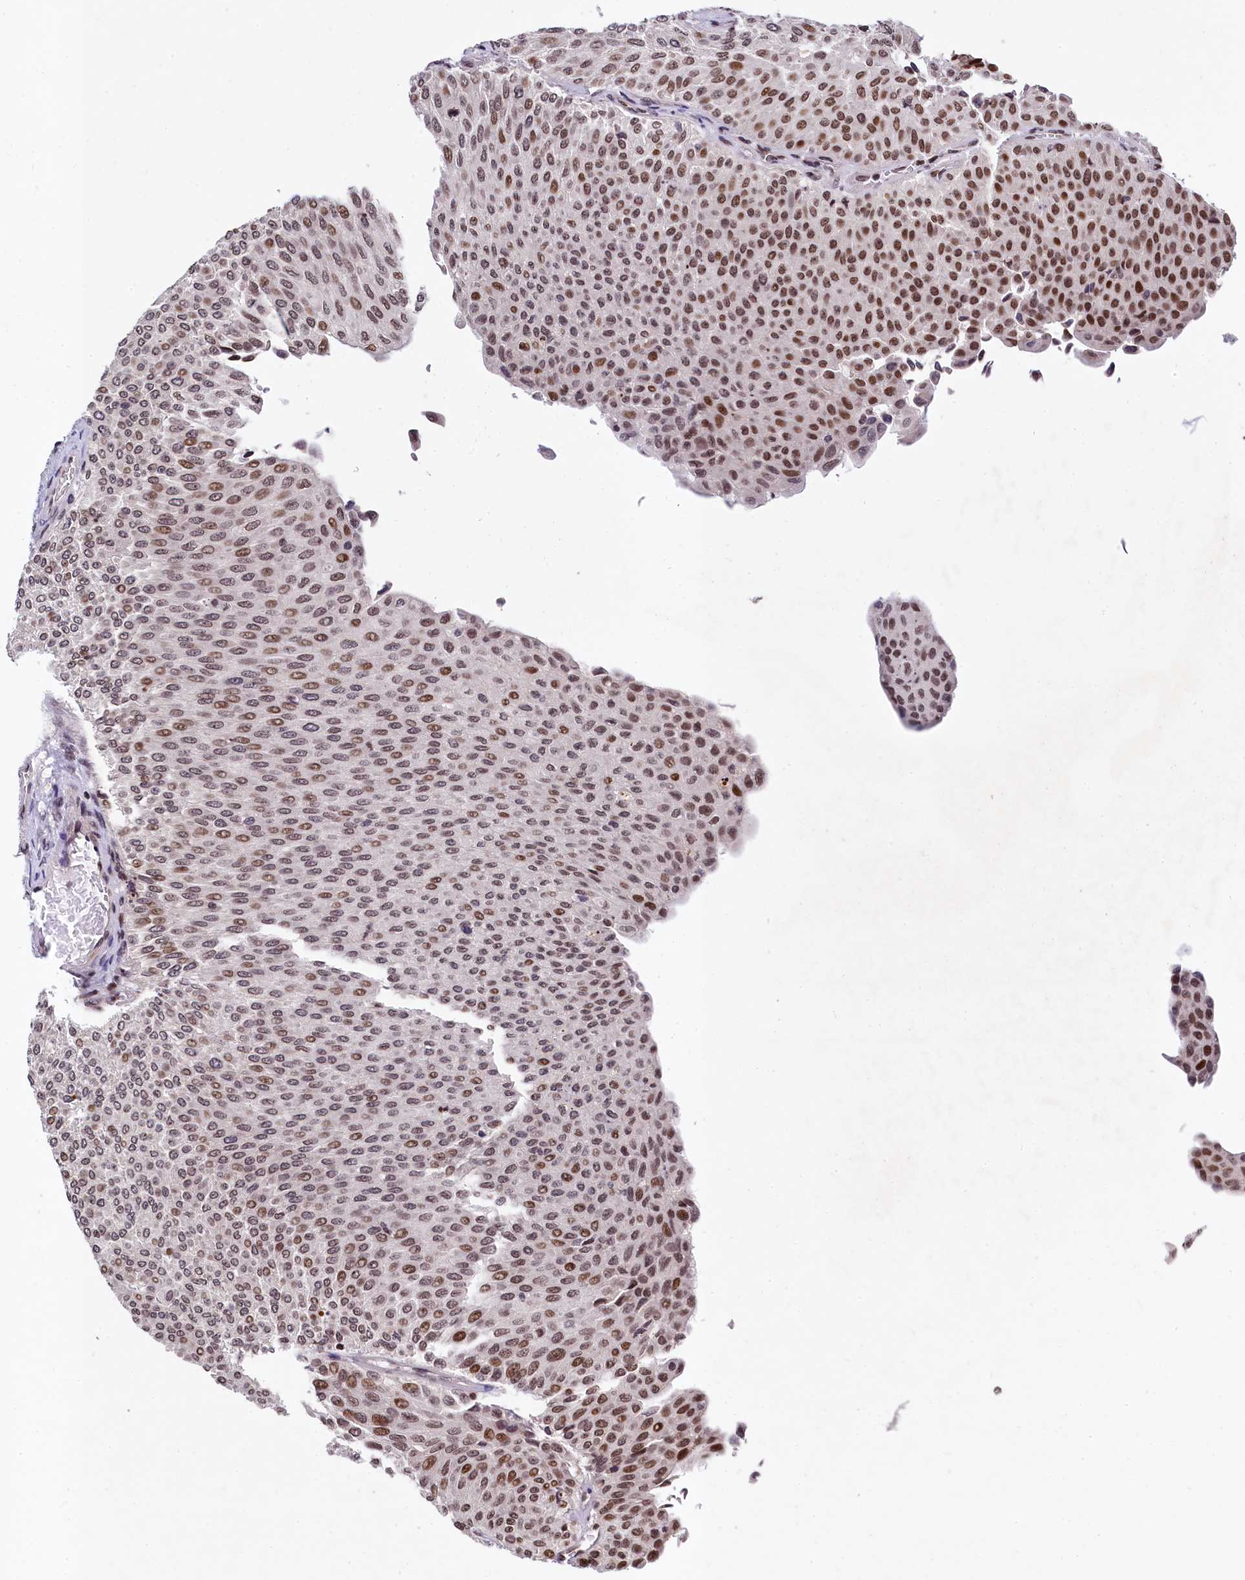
{"staining": {"intensity": "moderate", "quantity": "25%-75%", "location": "nuclear"}, "tissue": "urothelial cancer", "cell_type": "Tumor cells", "image_type": "cancer", "snomed": [{"axis": "morphology", "description": "Urothelial carcinoma, Low grade"}, {"axis": "topography", "description": "Urinary bladder"}], "caption": "Moderate nuclear protein staining is identified in approximately 25%-75% of tumor cells in urothelial cancer.", "gene": "FAM217B", "patient": {"sex": "male", "age": 78}}